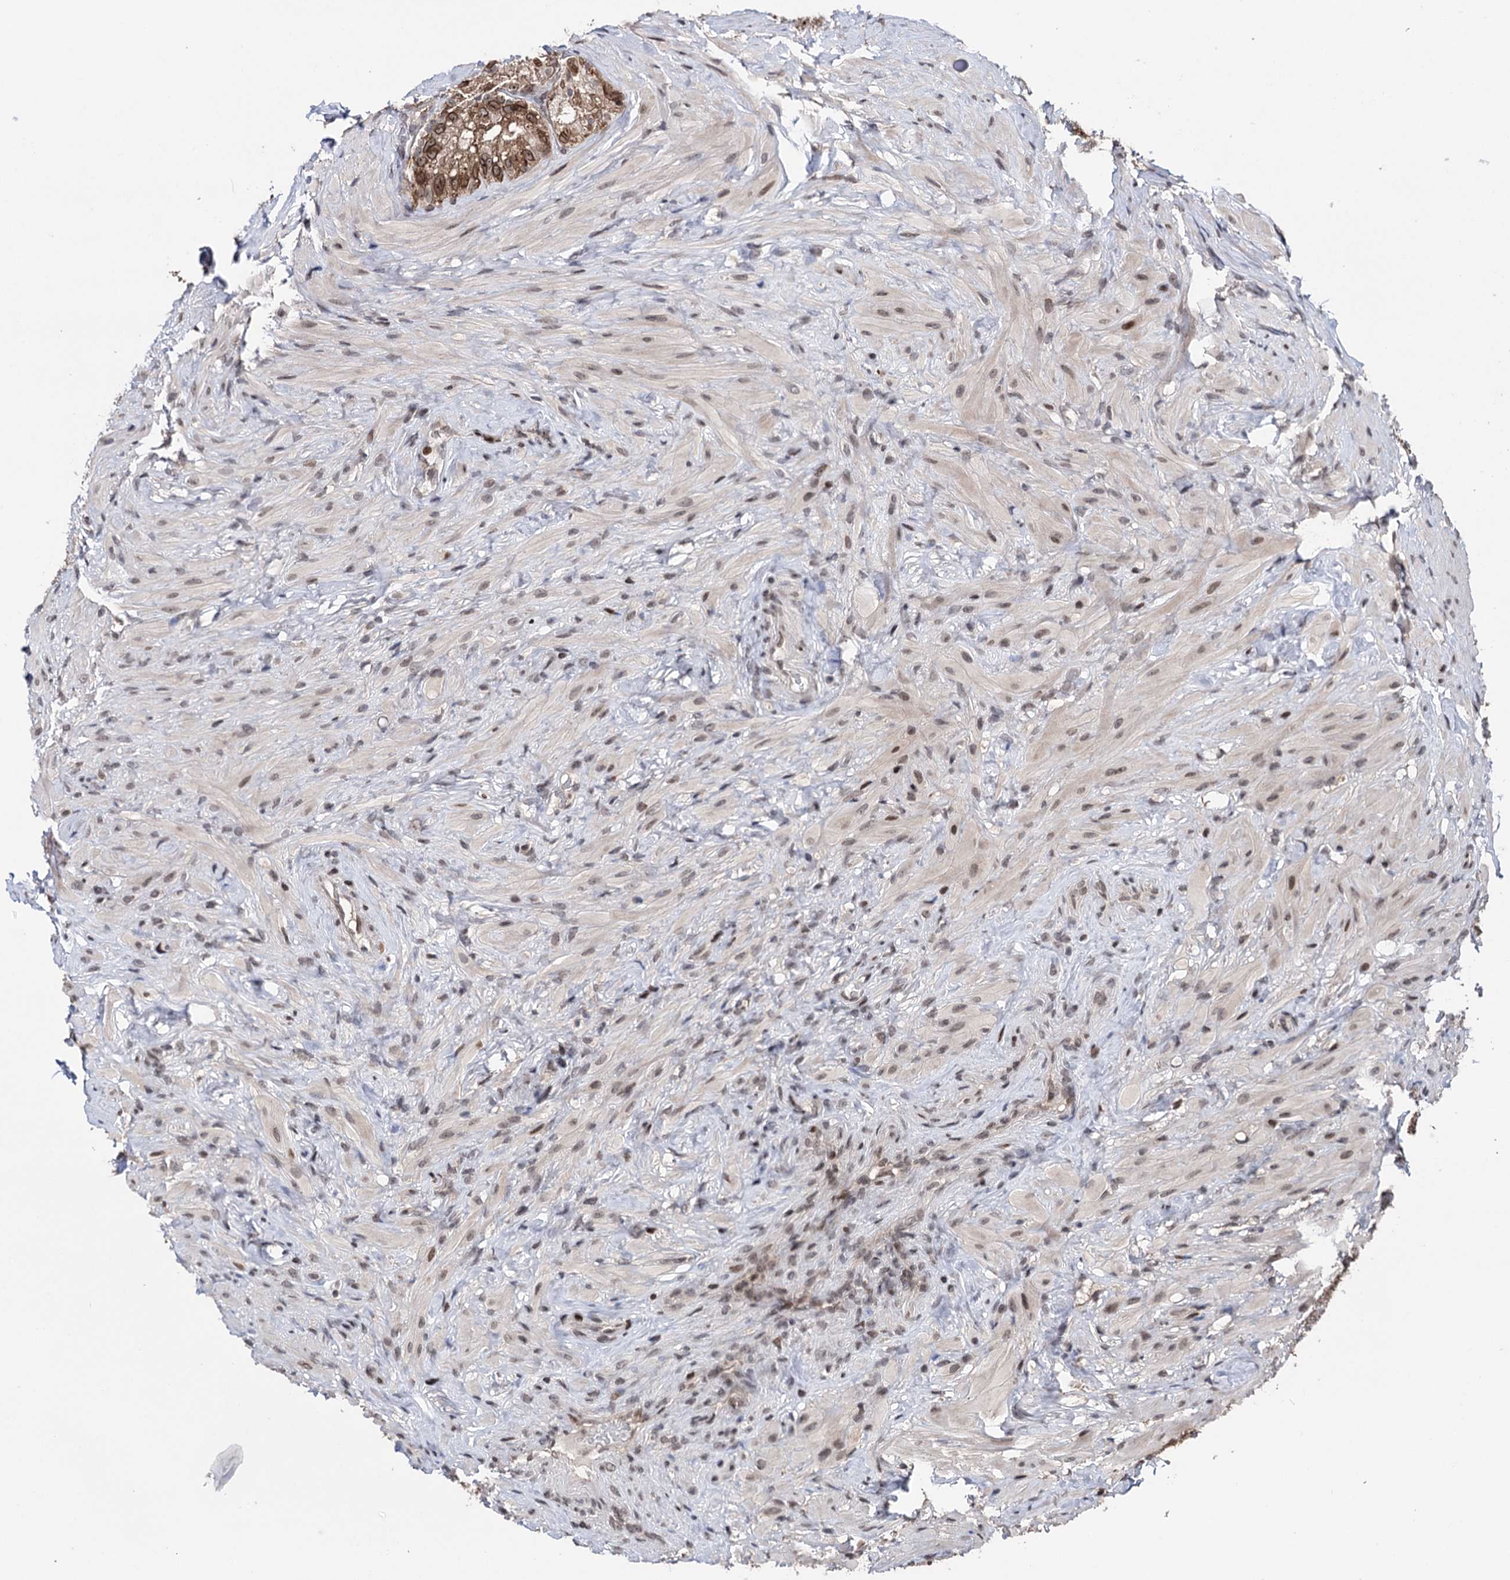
{"staining": {"intensity": "moderate", "quantity": ">75%", "location": "cytoplasmic/membranous,nuclear"}, "tissue": "seminal vesicle", "cell_type": "Glandular cells", "image_type": "normal", "snomed": [{"axis": "morphology", "description": "Normal tissue, NOS"}, {"axis": "topography", "description": "Seminal veicle"}], "caption": "High-magnification brightfield microscopy of unremarkable seminal vesicle stained with DAB (brown) and counterstained with hematoxylin (blue). glandular cells exhibit moderate cytoplasmic/membranous,nuclear expression is seen in approximately>75% of cells.", "gene": "CCDC77", "patient": {"sex": "male", "age": 60}}